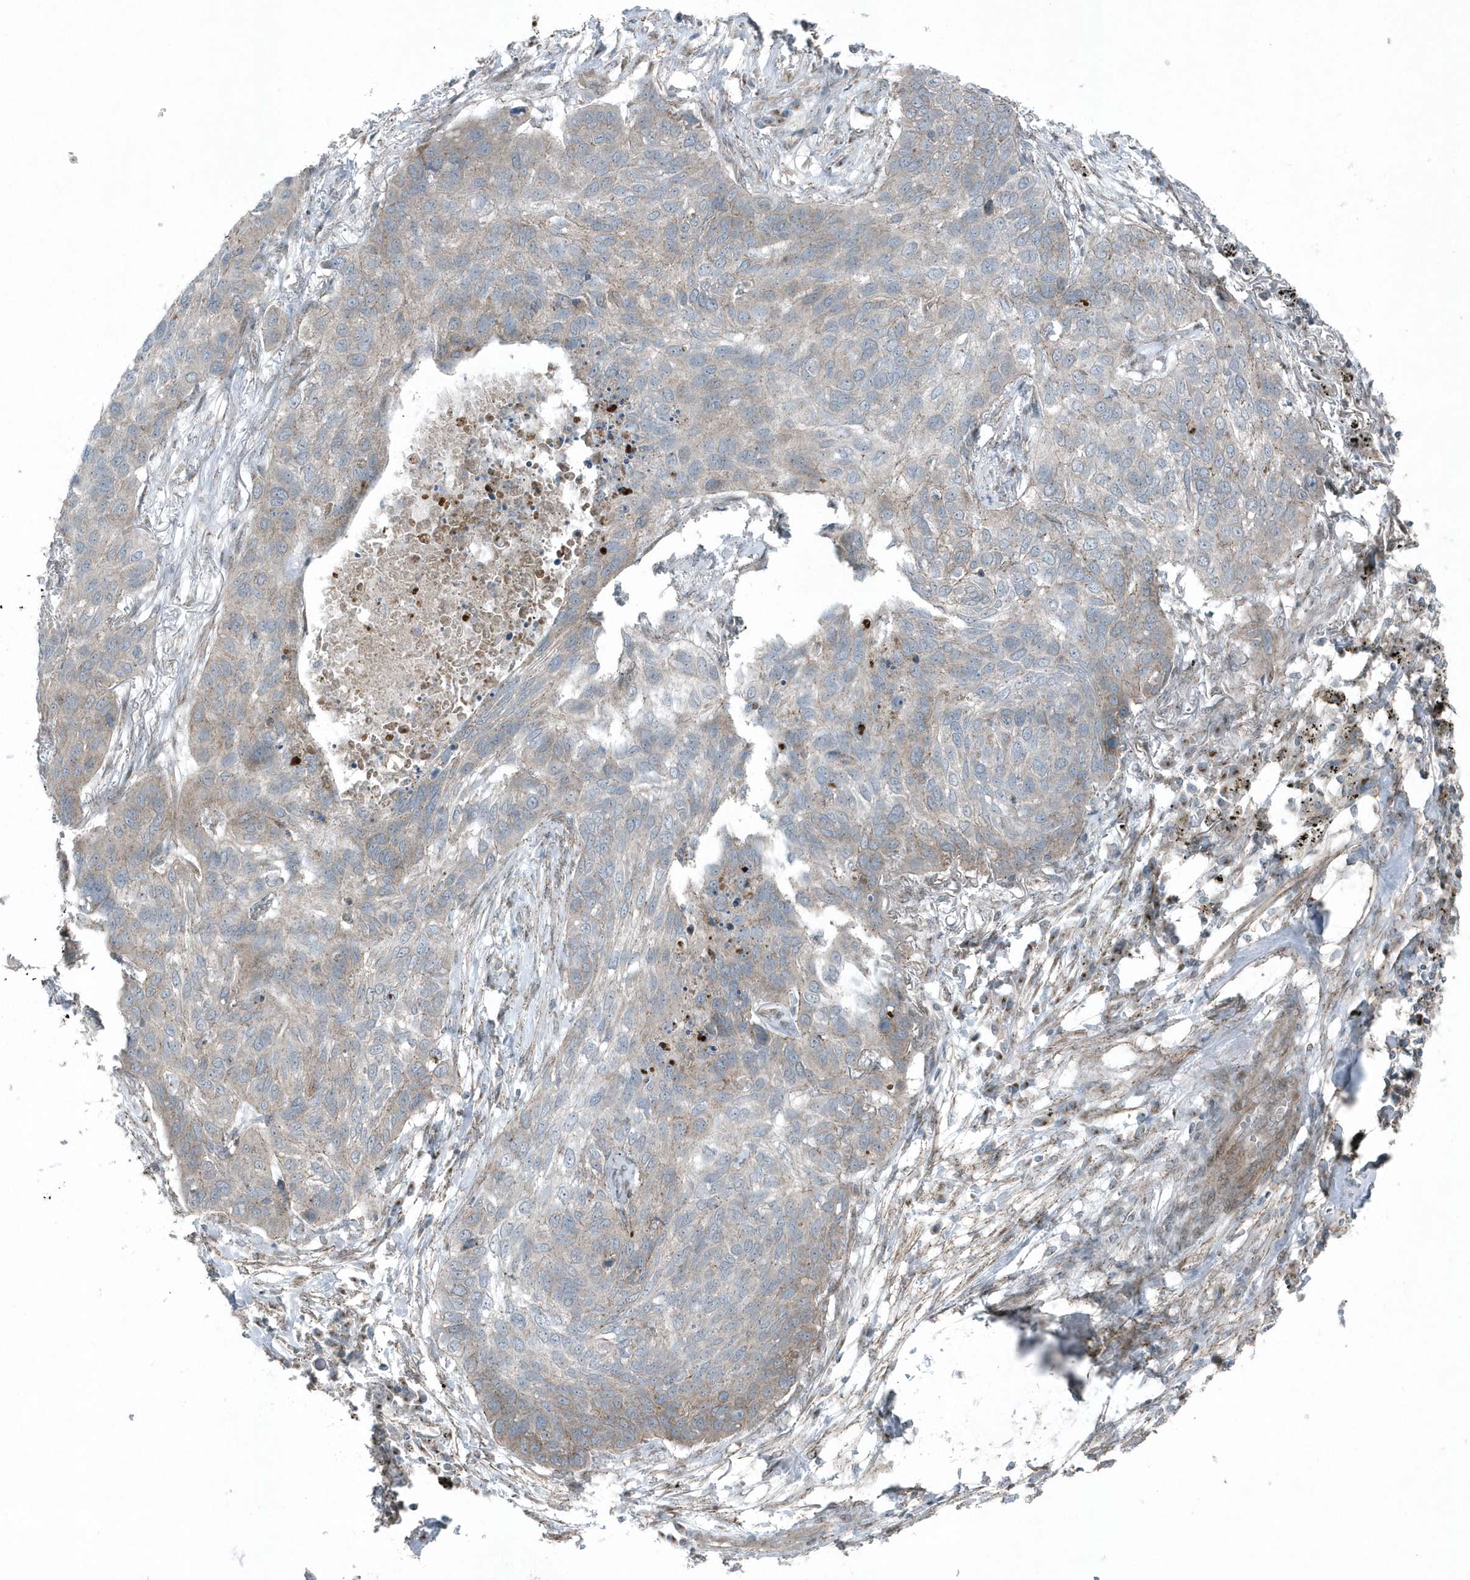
{"staining": {"intensity": "weak", "quantity": "<25%", "location": "cytoplasmic/membranous"}, "tissue": "lung cancer", "cell_type": "Tumor cells", "image_type": "cancer", "snomed": [{"axis": "morphology", "description": "Squamous cell carcinoma, NOS"}, {"axis": "topography", "description": "Lung"}], "caption": "This image is of squamous cell carcinoma (lung) stained with immunohistochemistry (IHC) to label a protein in brown with the nuclei are counter-stained blue. There is no staining in tumor cells. Brightfield microscopy of IHC stained with DAB (3,3'-diaminobenzidine) (brown) and hematoxylin (blue), captured at high magnification.", "gene": "GCC2", "patient": {"sex": "female", "age": 63}}